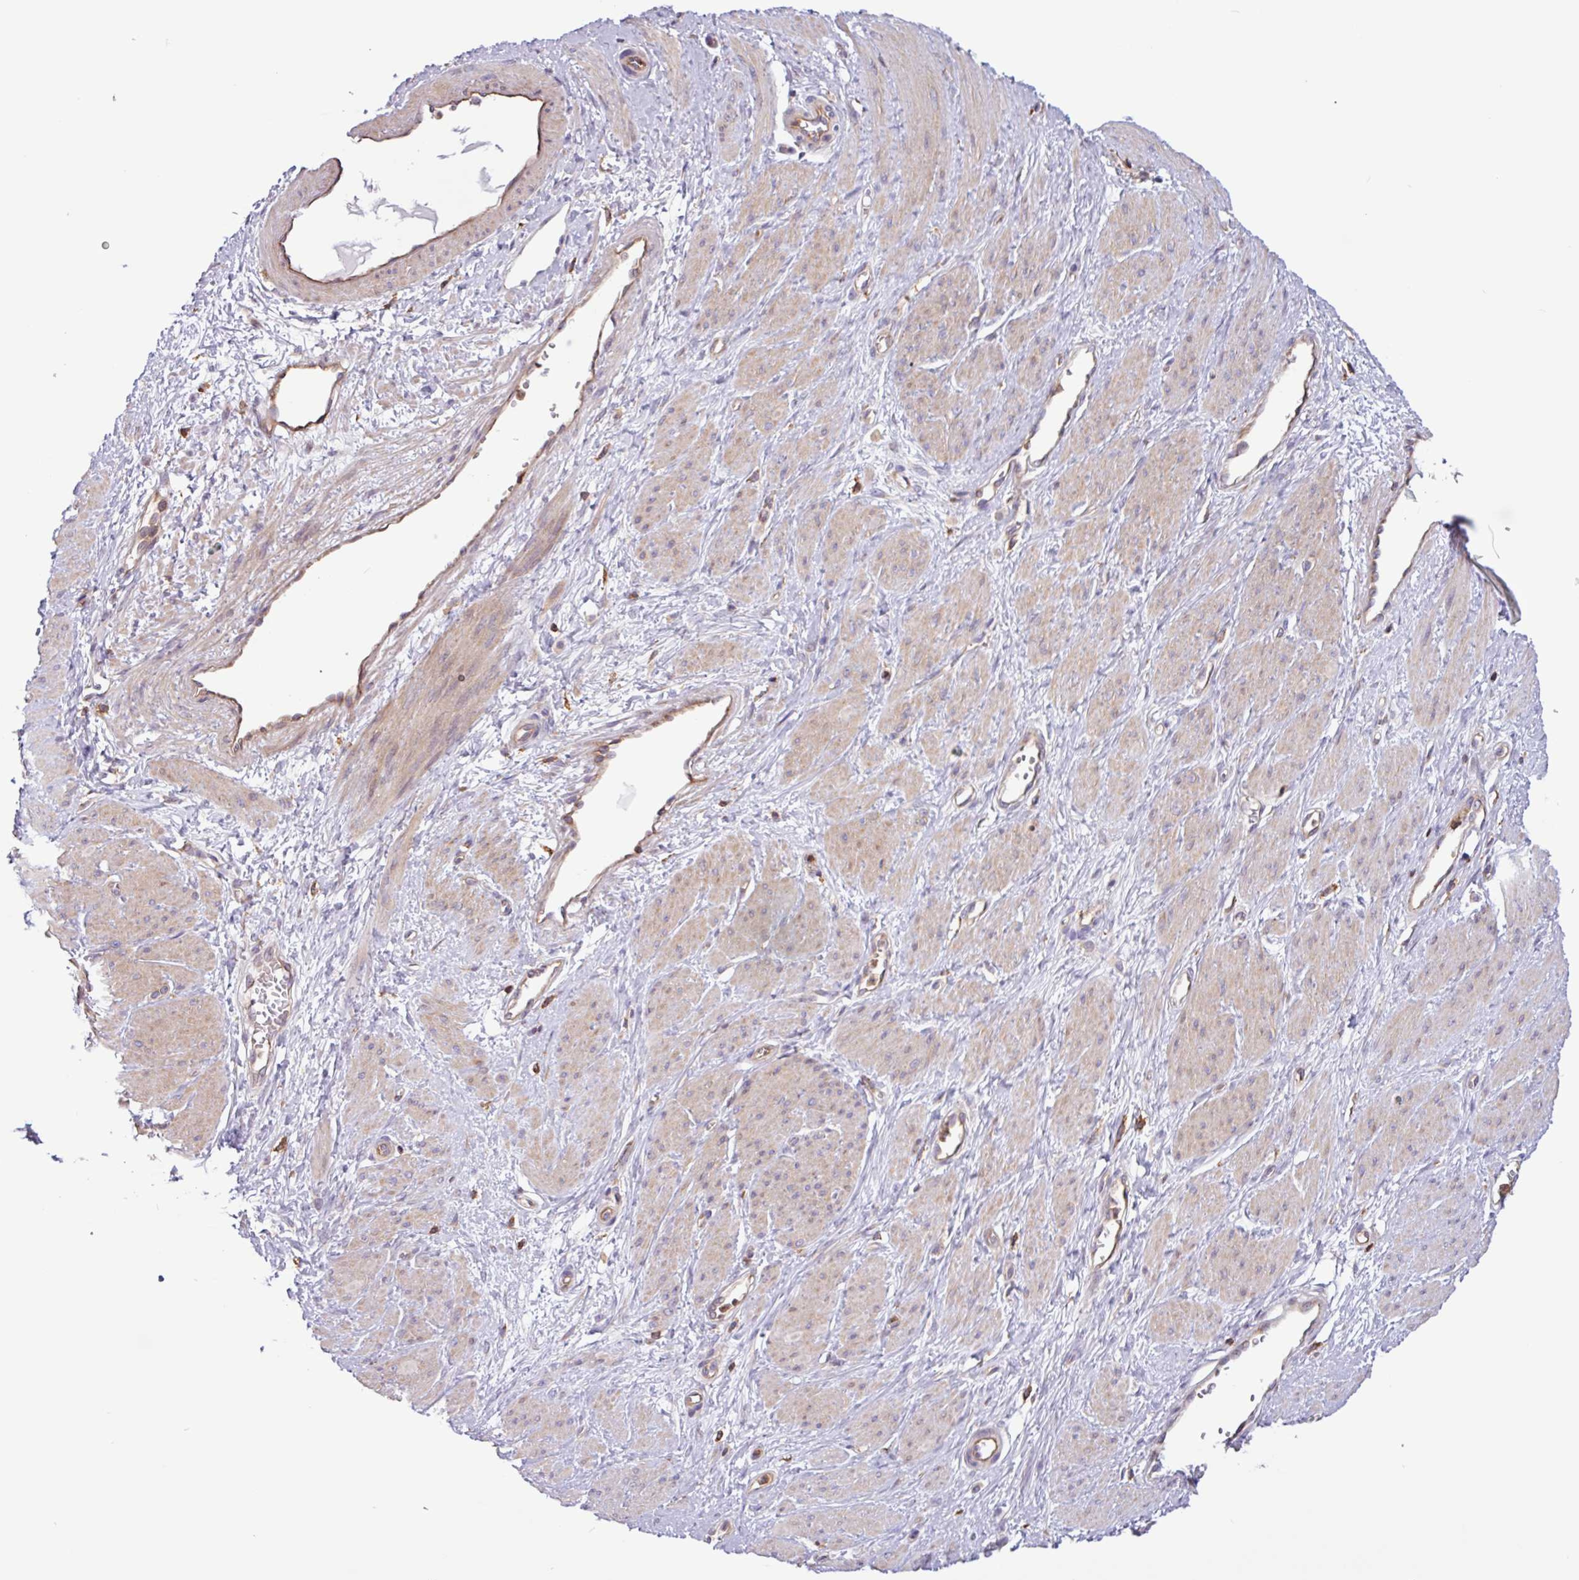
{"staining": {"intensity": "weak", "quantity": "25%-75%", "location": "cytoplasmic/membranous"}, "tissue": "smooth muscle", "cell_type": "Smooth muscle cells", "image_type": "normal", "snomed": [{"axis": "morphology", "description": "Normal tissue, NOS"}, {"axis": "topography", "description": "Smooth muscle"}, {"axis": "topography", "description": "Uterus"}], "caption": "Smooth muscle stained with a protein marker displays weak staining in smooth muscle cells.", "gene": "ACTR3B", "patient": {"sex": "female", "age": 39}}